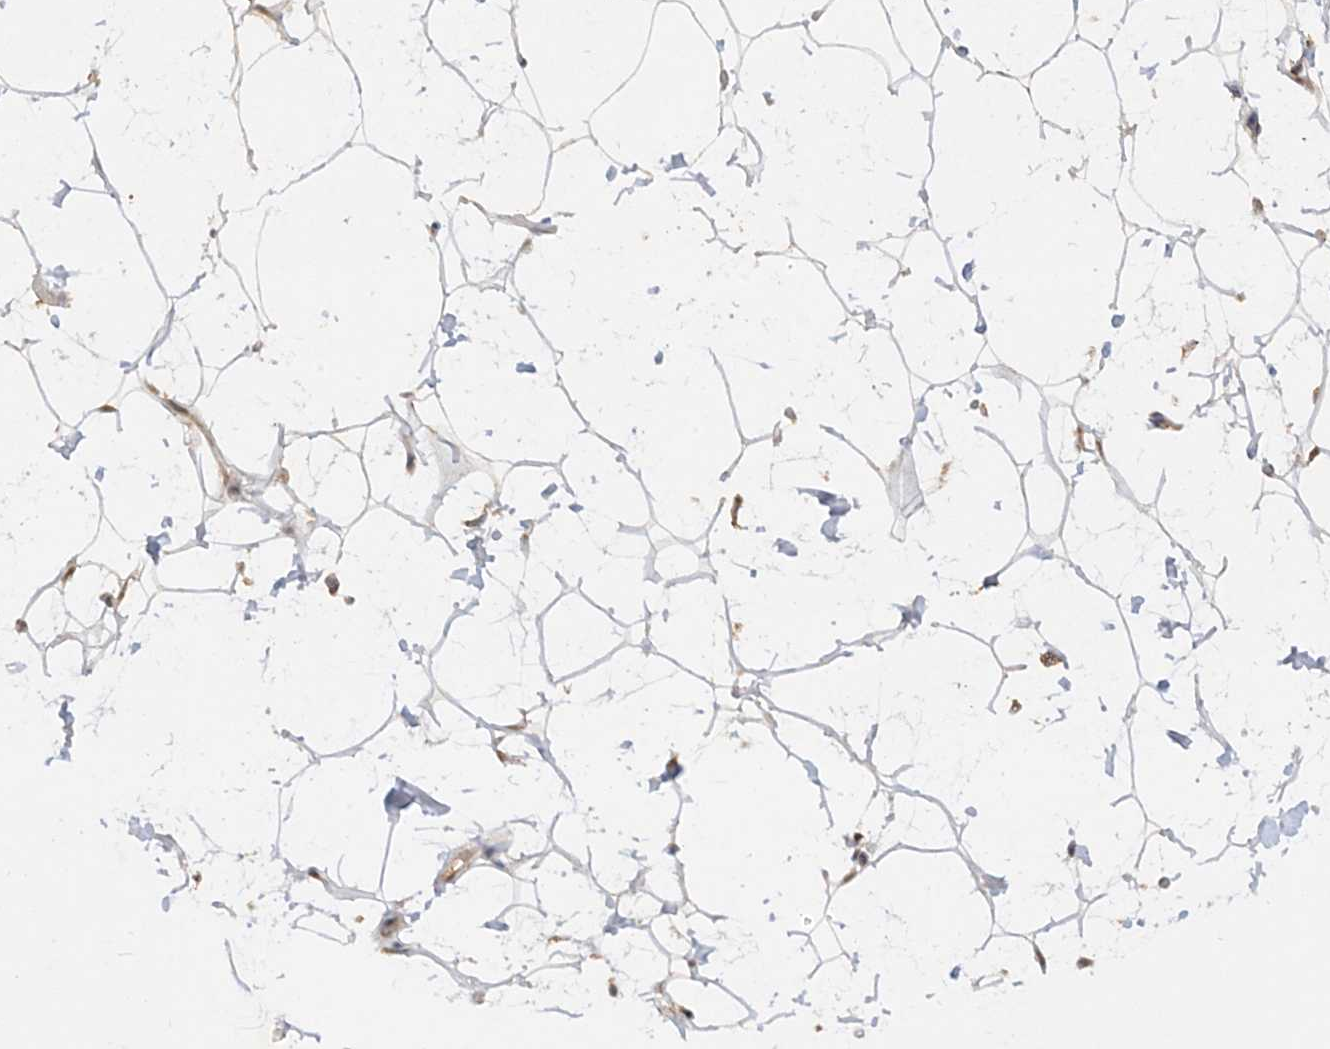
{"staining": {"intensity": "weak", "quantity": "25%-75%", "location": "cytoplasmic/membranous"}, "tissue": "adipose tissue", "cell_type": "Adipocytes", "image_type": "normal", "snomed": [{"axis": "morphology", "description": "Normal tissue, NOS"}, {"axis": "topography", "description": "Breast"}], "caption": "Immunohistochemistry (IHC) of normal human adipose tissue demonstrates low levels of weak cytoplasmic/membranous positivity in approximately 25%-75% of adipocytes.", "gene": "NDUFAF3", "patient": {"sex": "female", "age": 26}}